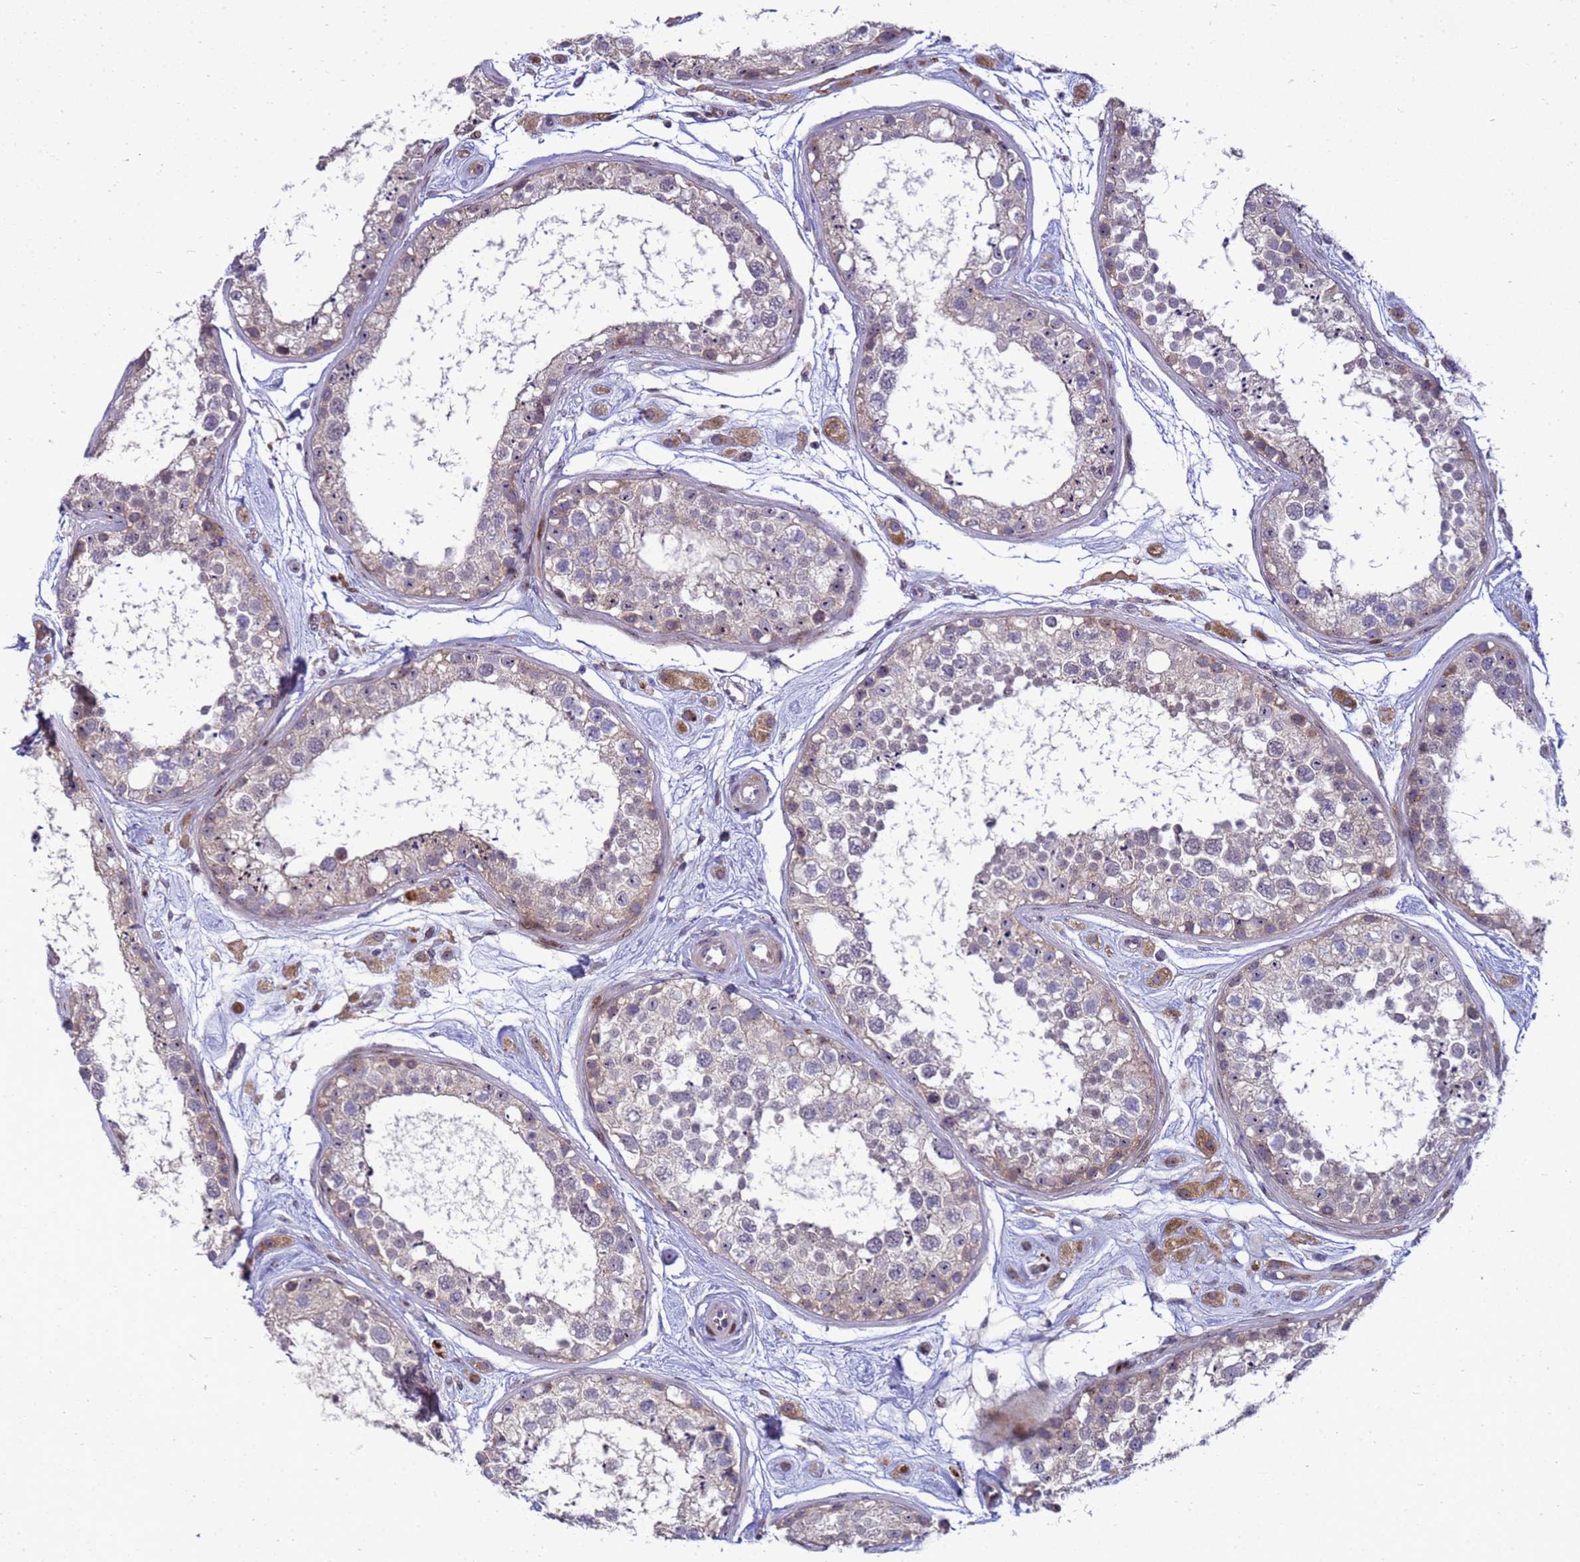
{"staining": {"intensity": "weak", "quantity": "<25%", "location": "cytoplasmic/membranous"}, "tissue": "testis", "cell_type": "Cells in seminiferous ducts", "image_type": "normal", "snomed": [{"axis": "morphology", "description": "Normal tissue, NOS"}, {"axis": "topography", "description": "Testis"}], "caption": "DAB (3,3'-diaminobenzidine) immunohistochemical staining of benign human testis demonstrates no significant staining in cells in seminiferous ducts. Brightfield microscopy of immunohistochemistry (IHC) stained with DAB (brown) and hematoxylin (blue), captured at high magnification.", "gene": "RSPO1", "patient": {"sex": "male", "age": 25}}